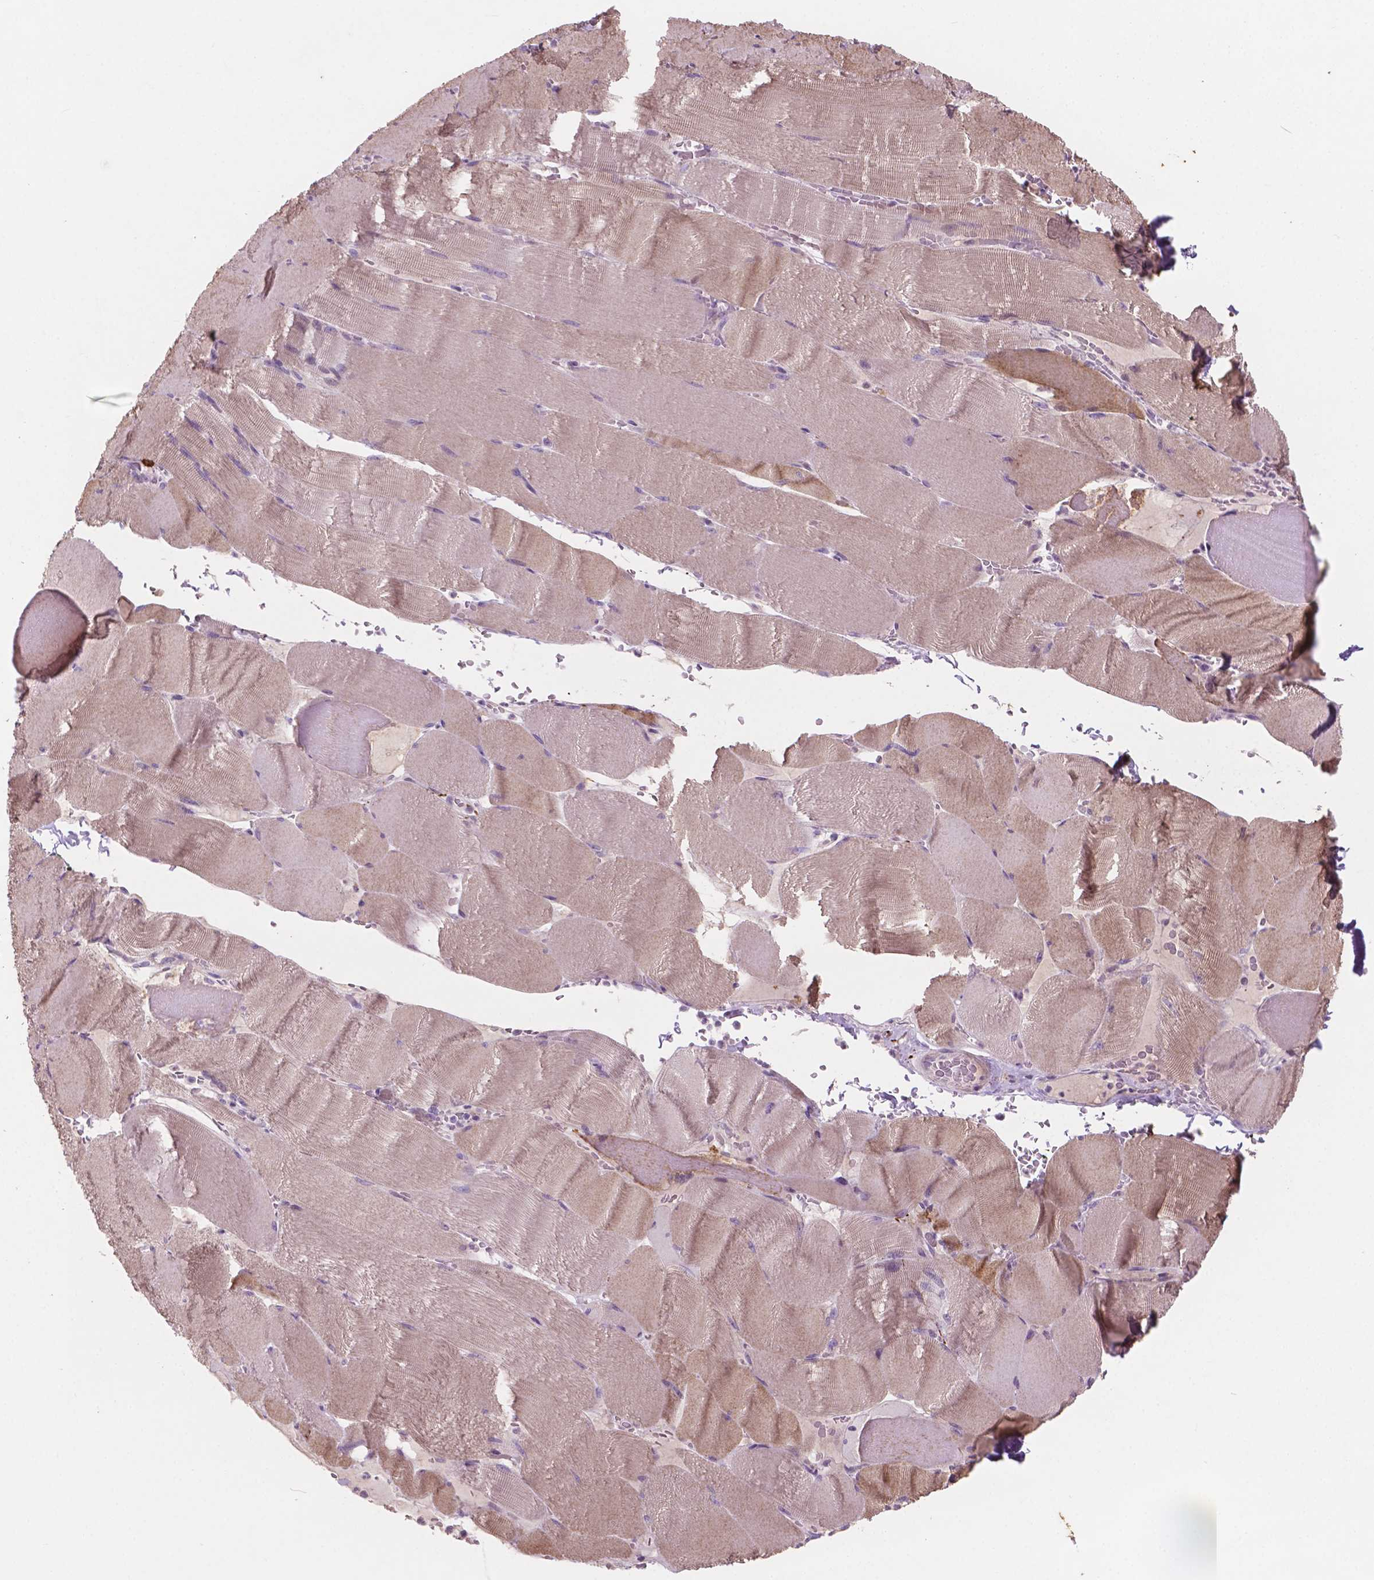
{"staining": {"intensity": "moderate", "quantity": "<25%", "location": "cytoplasmic/membranous"}, "tissue": "skeletal muscle", "cell_type": "Myocytes", "image_type": "normal", "snomed": [{"axis": "morphology", "description": "Normal tissue, NOS"}, {"axis": "topography", "description": "Skeletal muscle"}], "caption": "The histopathology image displays immunohistochemical staining of unremarkable skeletal muscle. There is moderate cytoplasmic/membranous expression is appreciated in approximately <25% of myocytes.", "gene": "LRP1B", "patient": {"sex": "male", "age": 56}}